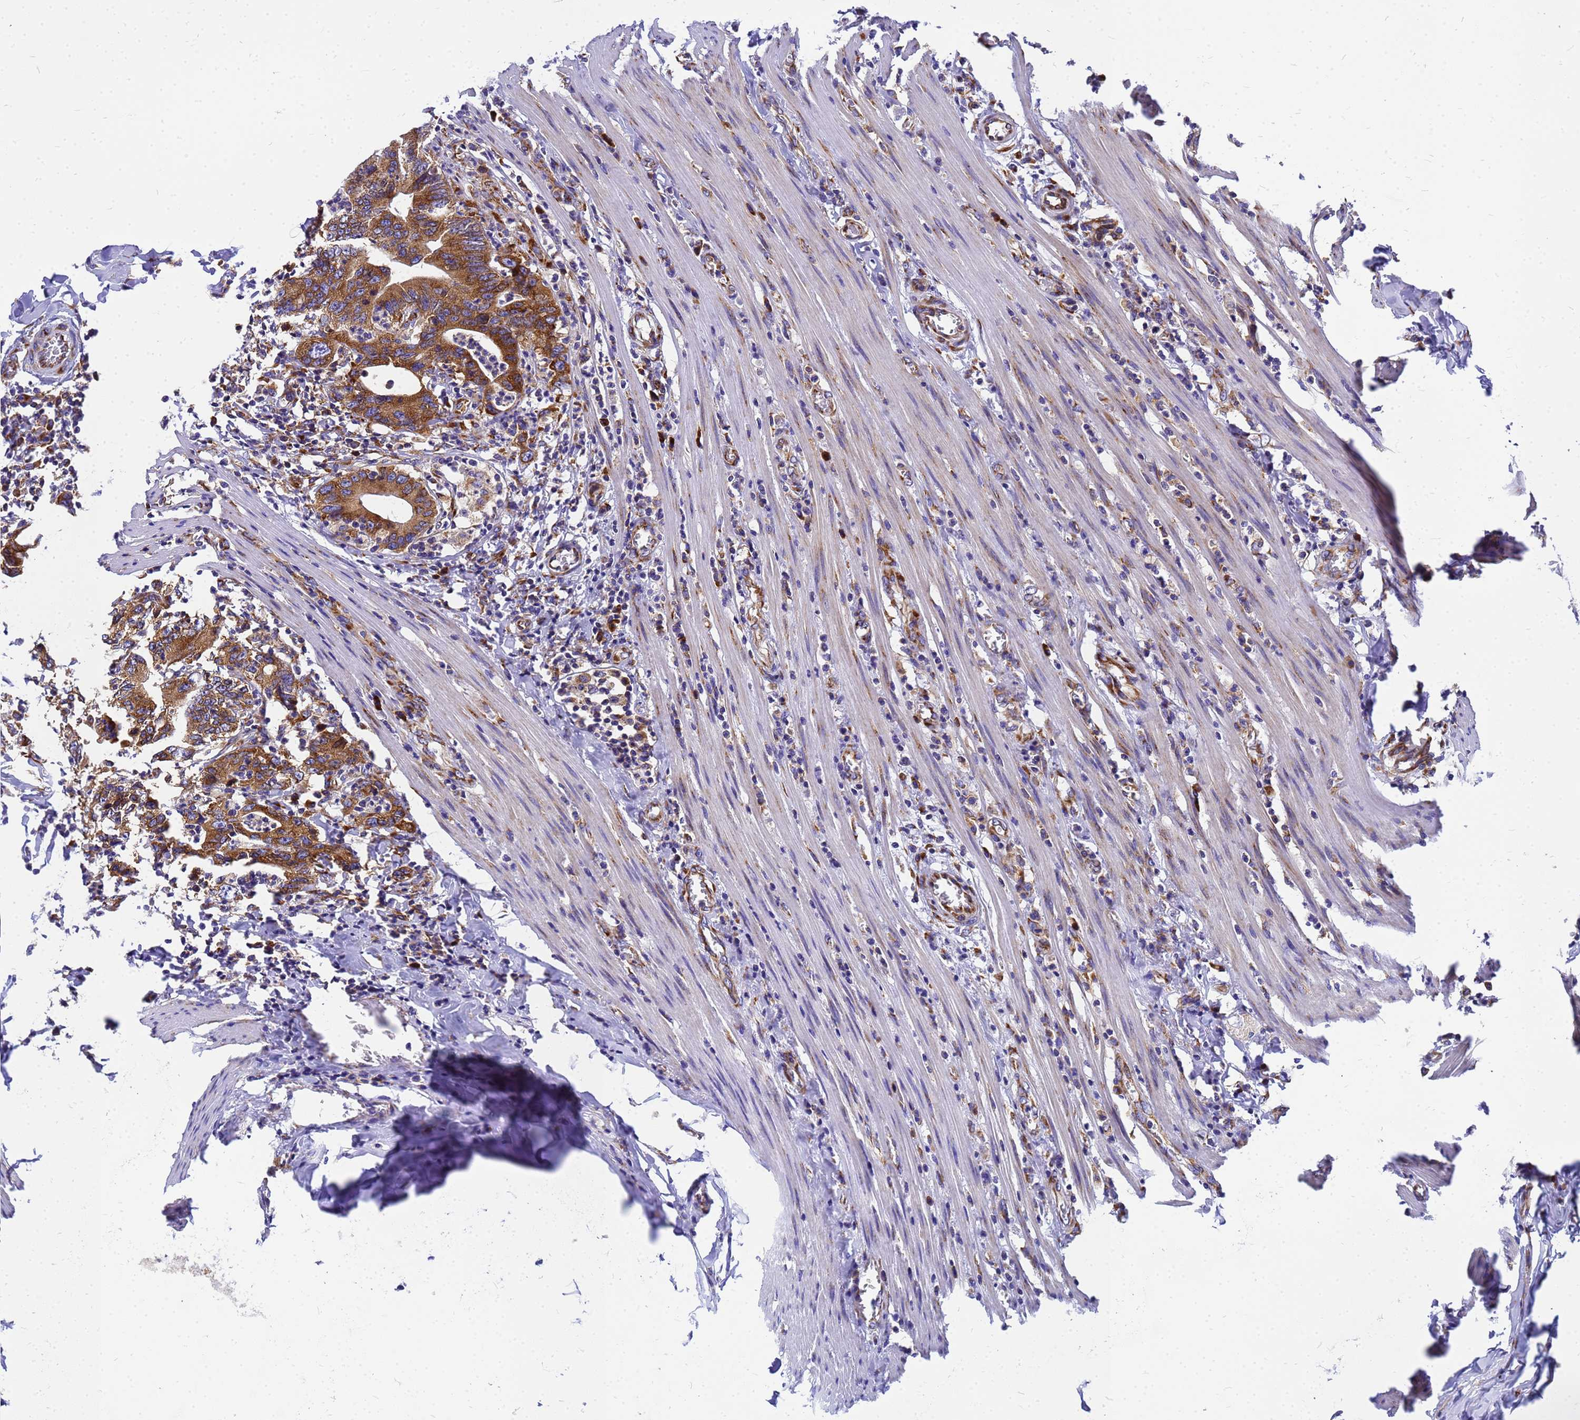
{"staining": {"intensity": "strong", "quantity": ">75%", "location": "cytoplasmic/membranous"}, "tissue": "colorectal cancer", "cell_type": "Tumor cells", "image_type": "cancer", "snomed": [{"axis": "morphology", "description": "Adenocarcinoma, NOS"}, {"axis": "topography", "description": "Colon"}], "caption": "Approximately >75% of tumor cells in adenocarcinoma (colorectal) display strong cytoplasmic/membranous protein positivity as visualized by brown immunohistochemical staining.", "gene": "EEF1D", "patient": {"sex": "female", "age": 75}}